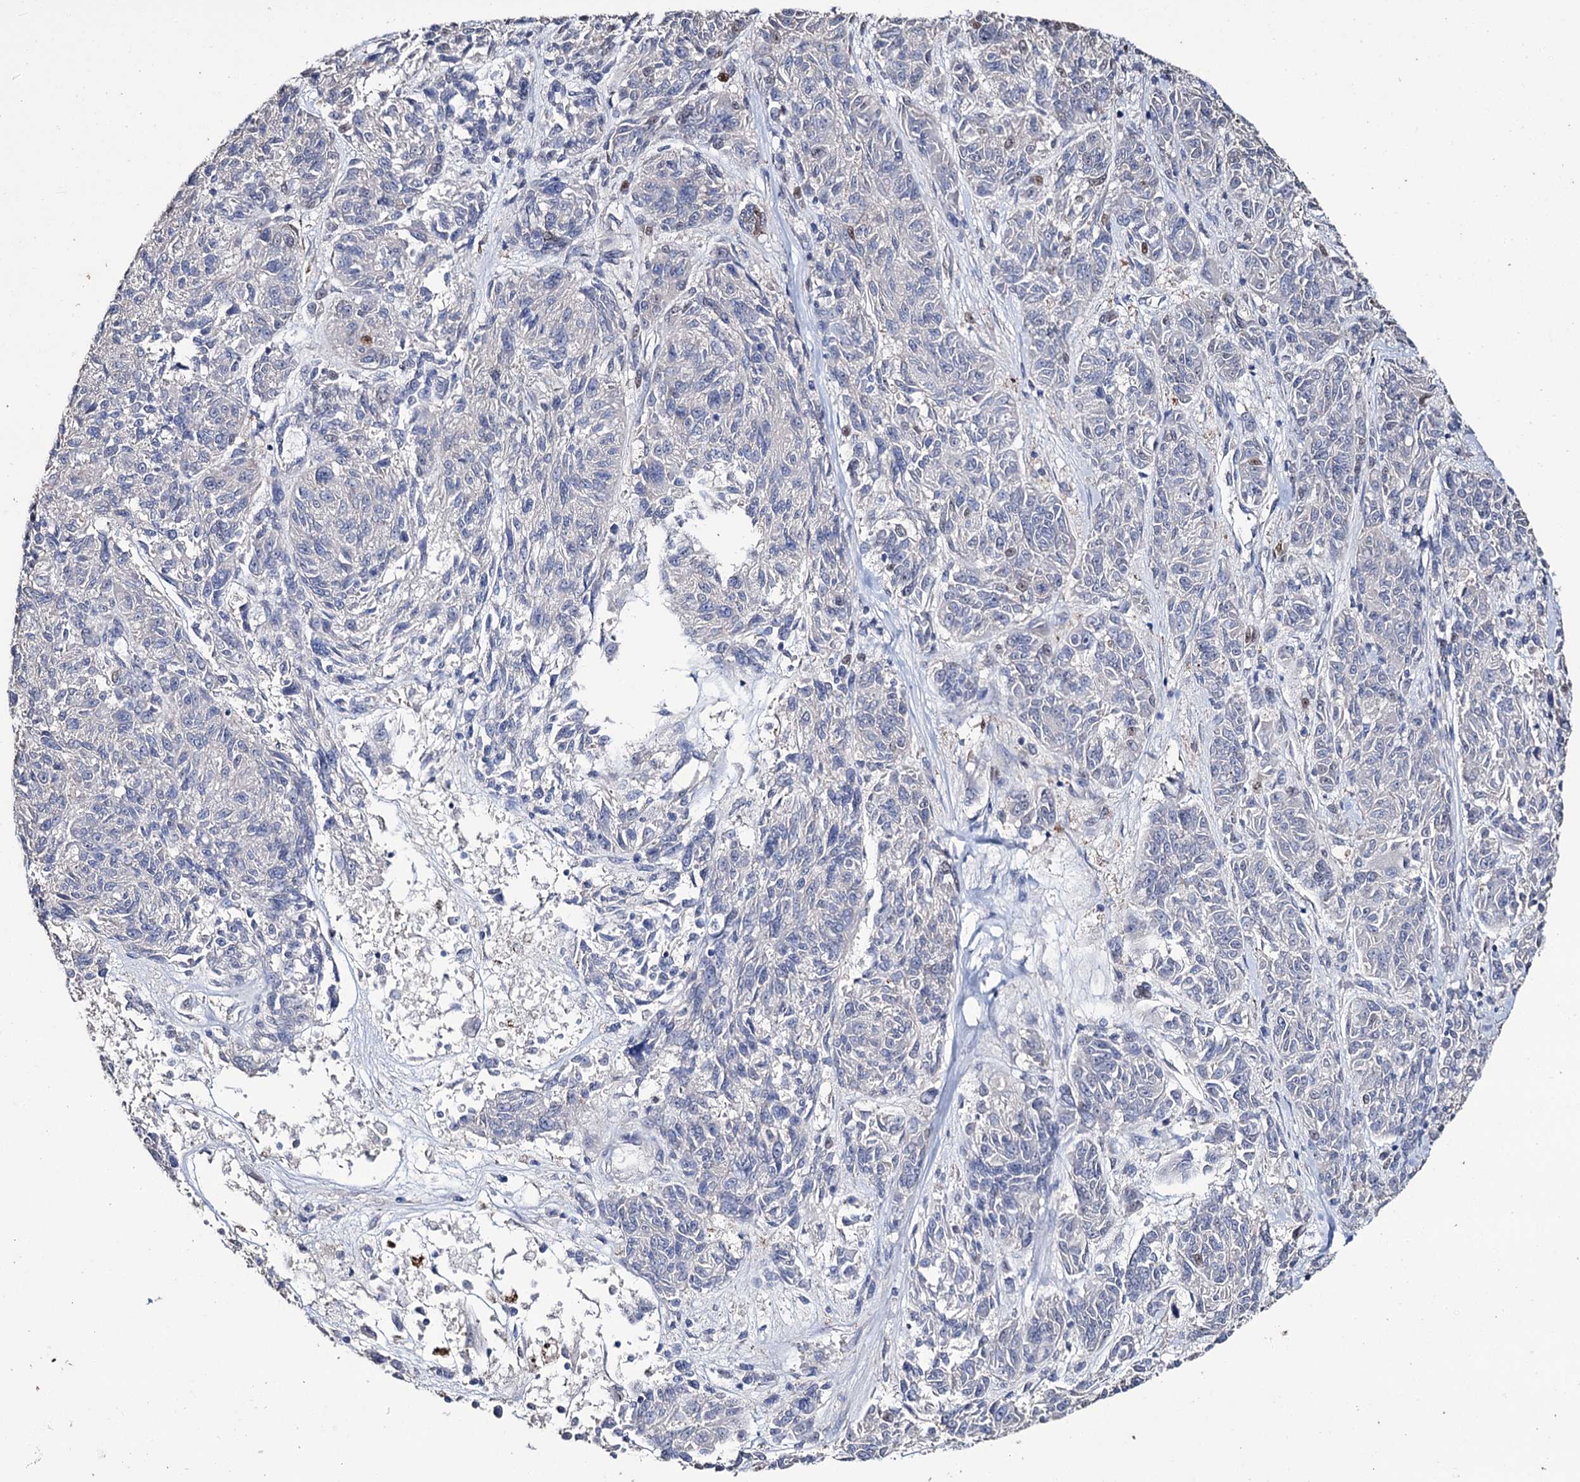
{"staining": {"intensity": "moderate", "quantity": "<25%", "location": "nuclear"}, "tissue": "melanoma", "cell_type": "Tumor cells", "image_type": "cancer", "snomed": [{"axis": "morphology", "description": "Malignant melanoma, NOS"}, {"axis": "topography", "description": "Skin"}], "caption": "Immunohistochemical staining of human malignant melanoma exhibits low levels of moderate nuclear protein positivity in approximately <25% of tumor cells.", "gene": "EPB41L5", "patient": {"sex": "male", "age": 53}}